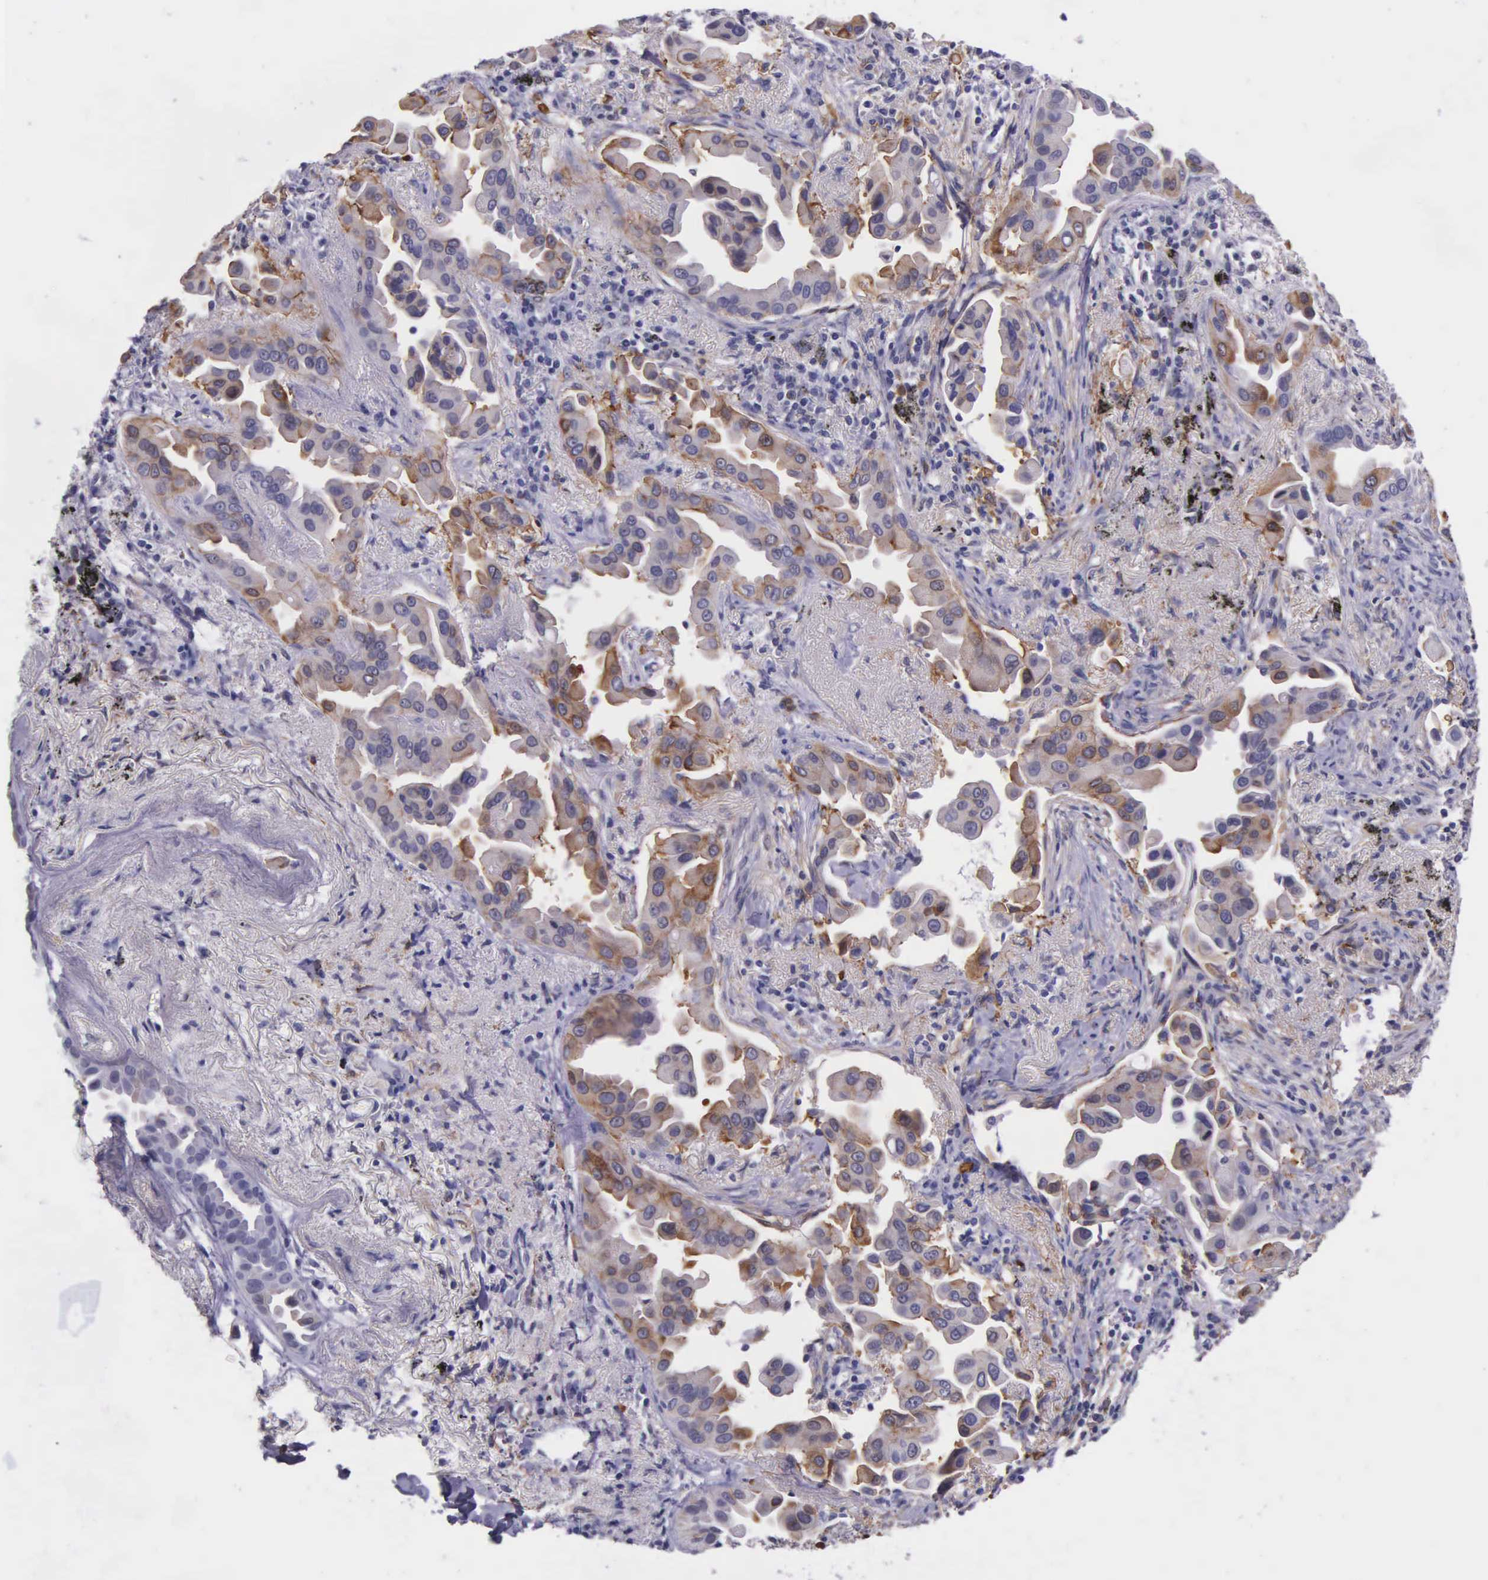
{"staining": {"intensity": "moderate", "quantity": "25%-75%", "location": "cytoplasmic/membranous"}, "tissue": "lung cancer", "cell_type": "Tumor cells", "image_type": "cancer", "snomed": [{"axis": "morphology", "description": "Adenocarcinoma, NOS"}, {"axis": "topography", "description": "Lung"}], "caption": "Immunohistochemistry micrograph of neoplastic tissue: lung adenocarcinoma stained using immunohistochemistry (IHC) demonstrates medium levels of moderate protein expression localized specifically in the cytoplasmic/membranous of tumor cells, appearing as a cytoplasmic/membranous brown color.", "gene": "AHNAK2", "patient": {"sex": "male", "age": 68}}